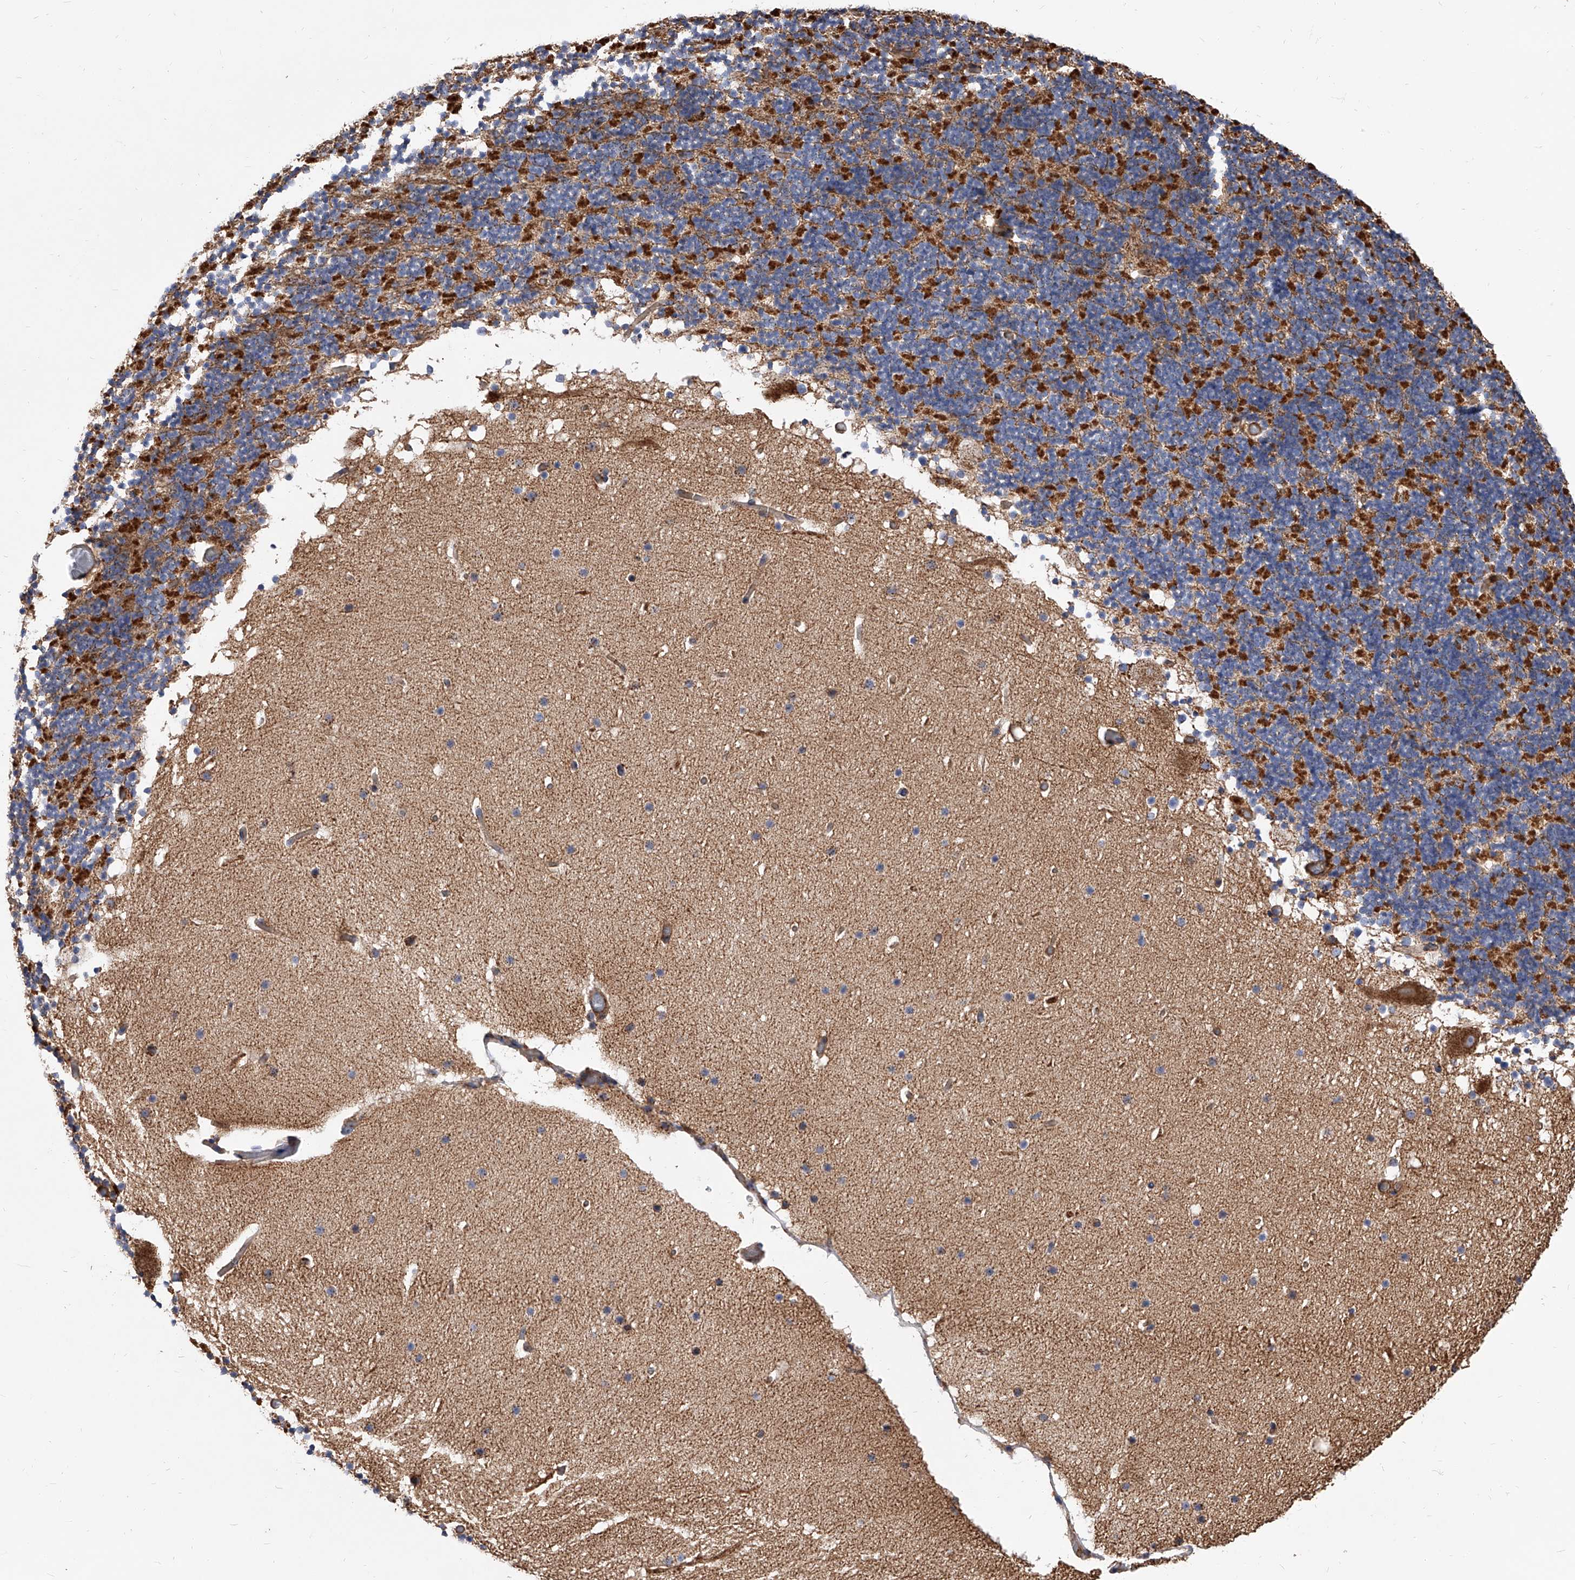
{"staining": {"intensity": "strong", "quantity": ">75%", "location": "cytoplasmic/membranous"}, "tissue": "cerebellum", "cell_type": "Cells in granular layer", "image_type": "normal", "snomed": [{"axis": "morphology", "description": "Normal tissue, NOS"}, {"axis": "topography", "description": "Cerebellum"}], "caption": "The image reveals a brown stain indicating the presence of a protein in the cytoplasmic/membranous of cells in granular layer in cerebellum. (Stains: DAB (3,3'-diaminobenzidine) in brown, nuclei in blue, Microscopy: brightfield microscopy at high magnification).", "gene": "PISD", "patient": {"sex": "male", "age": 57}}